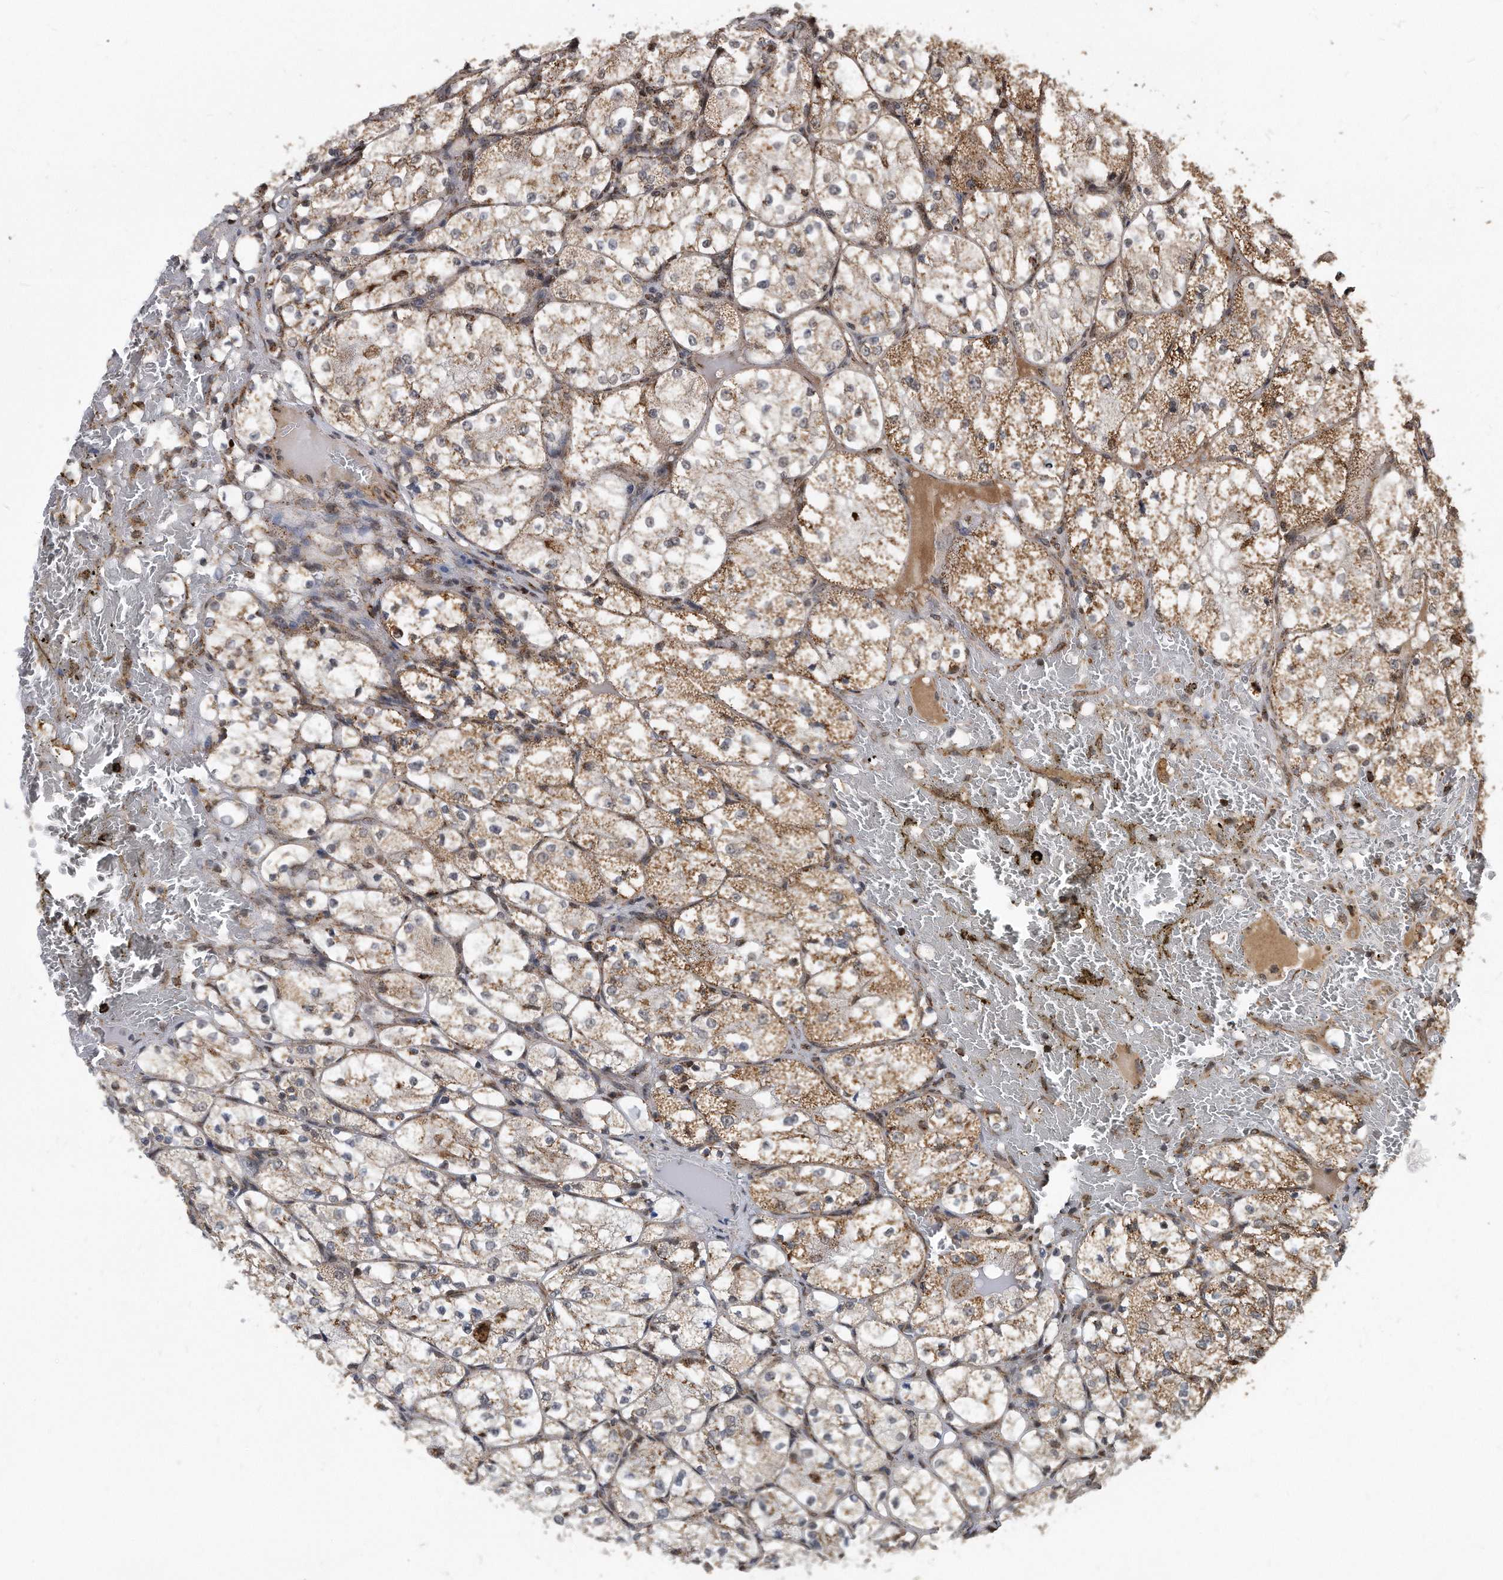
{"staining": {"intensity": "moderate", "quantity": "25%-75%", "location": "cytoplasmic/membranous"}, "tissue": "renal cancer", "cell_type": "Tumor cells", "image_type": "cancer", "snomed": [{"axis": "morphology", "description": "Adenocarcinoma, NOS"}, {"axis": "topography", "description": "Kidney"}], "caption": "There is medium levels of moderate cytoplasmic/membranous positivity in tumor cells of renal cancer, as demonstrated by immunohistochemical staining (brown color).", "gene": "DUSP22", "patient": {"sex": "female", "age": 69}}